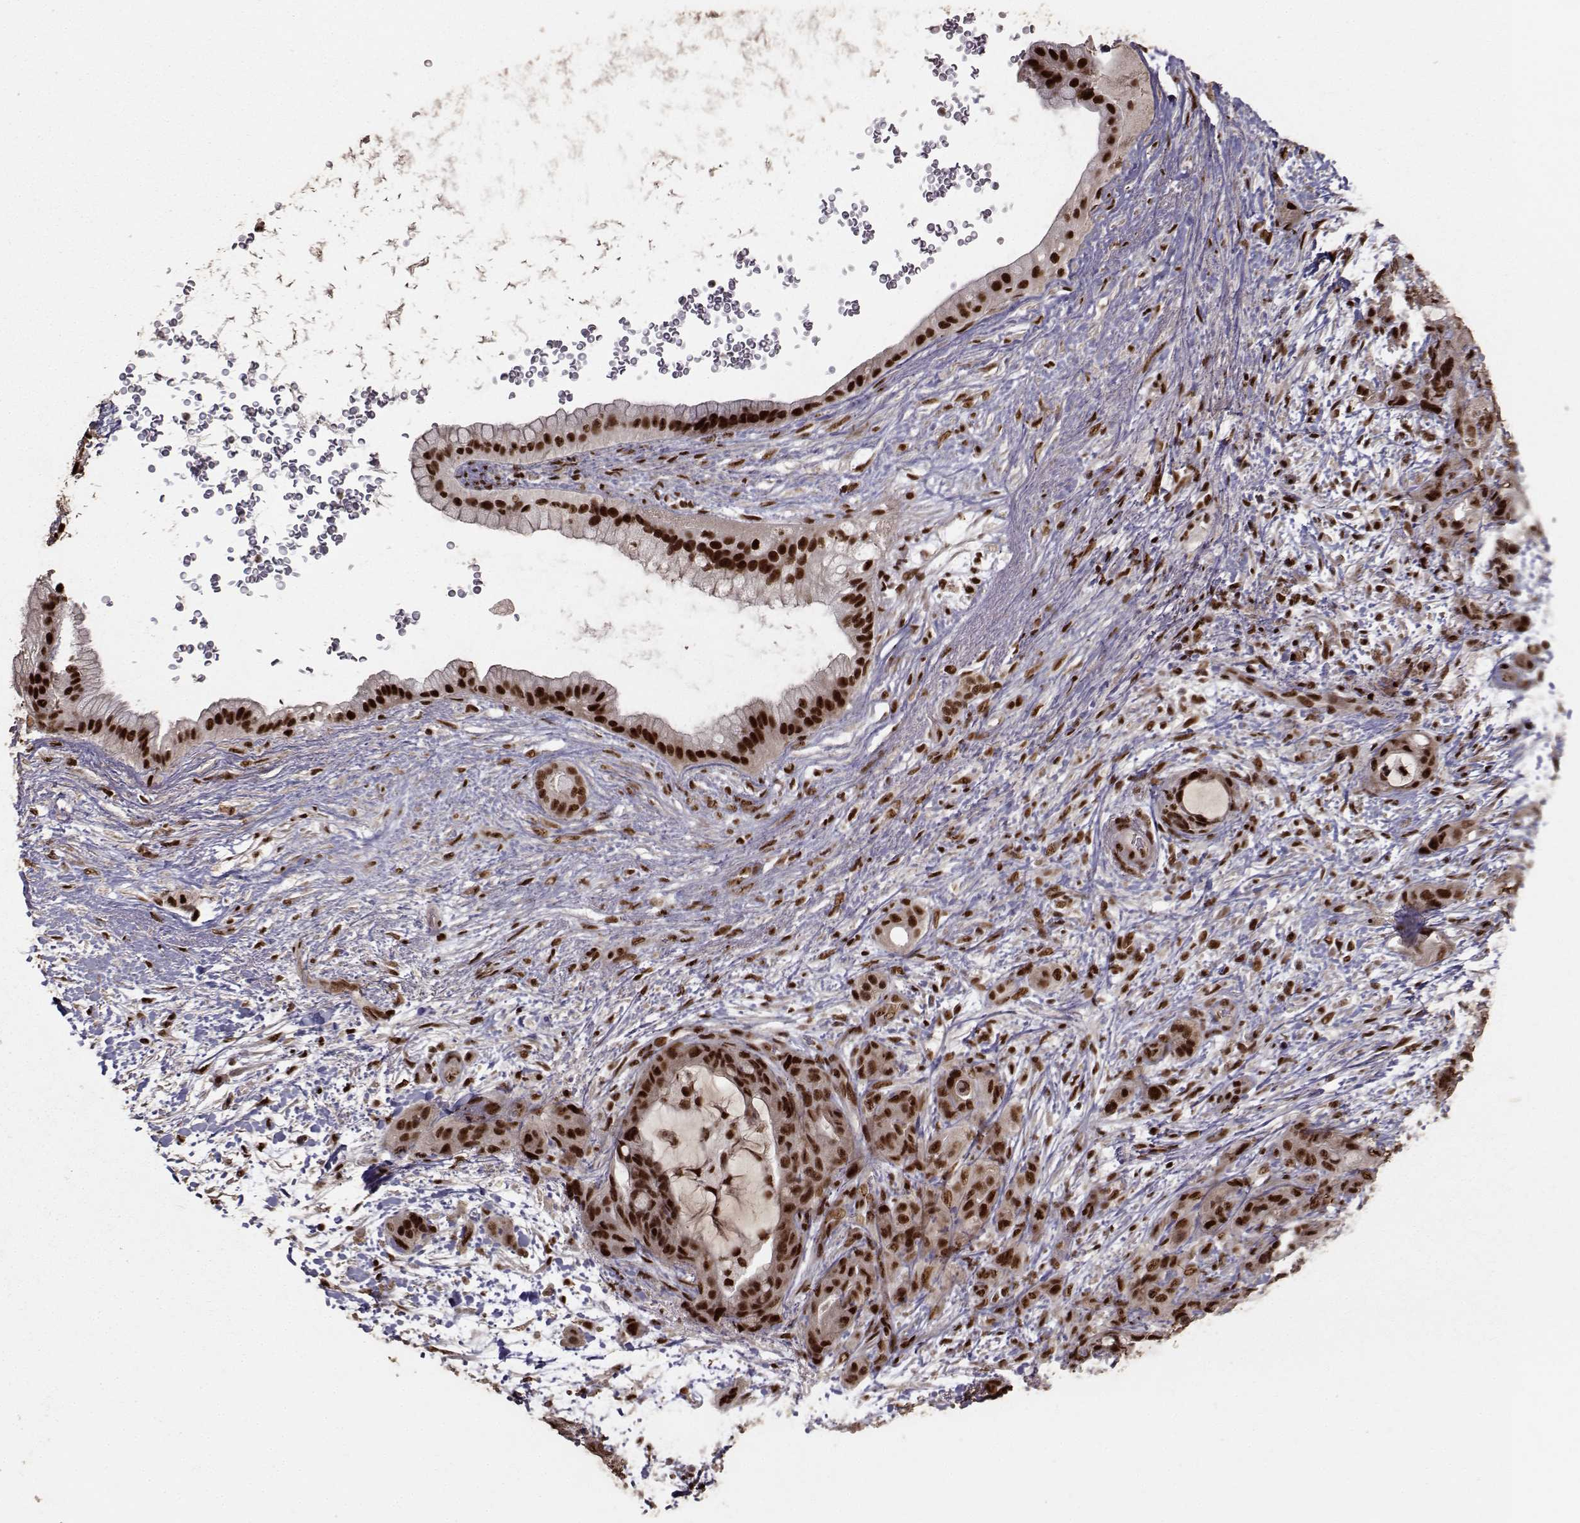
{"staining": {"intensity": "strong", "quantity": ">75%", "location": "cytoplasmic/membranous,nuclear"}, "tissue": "pancreatic cancer", "cell_type": "Tumor cells", "image_type": "cancer", "snomed": [{"axis": "morphology", "description": "Adenocarcinoma, NOS"}, {"axis": "topography", "description": "Pancreas"}], "caption": "The image displays staining of pancreatic adenocarcinoma, revealing strong cytoplasmic/membranous and nuclear protein staining (brown color) within tumor cells.", "gene": "SF1", "patient": {"sex": "male", "age": 71}}